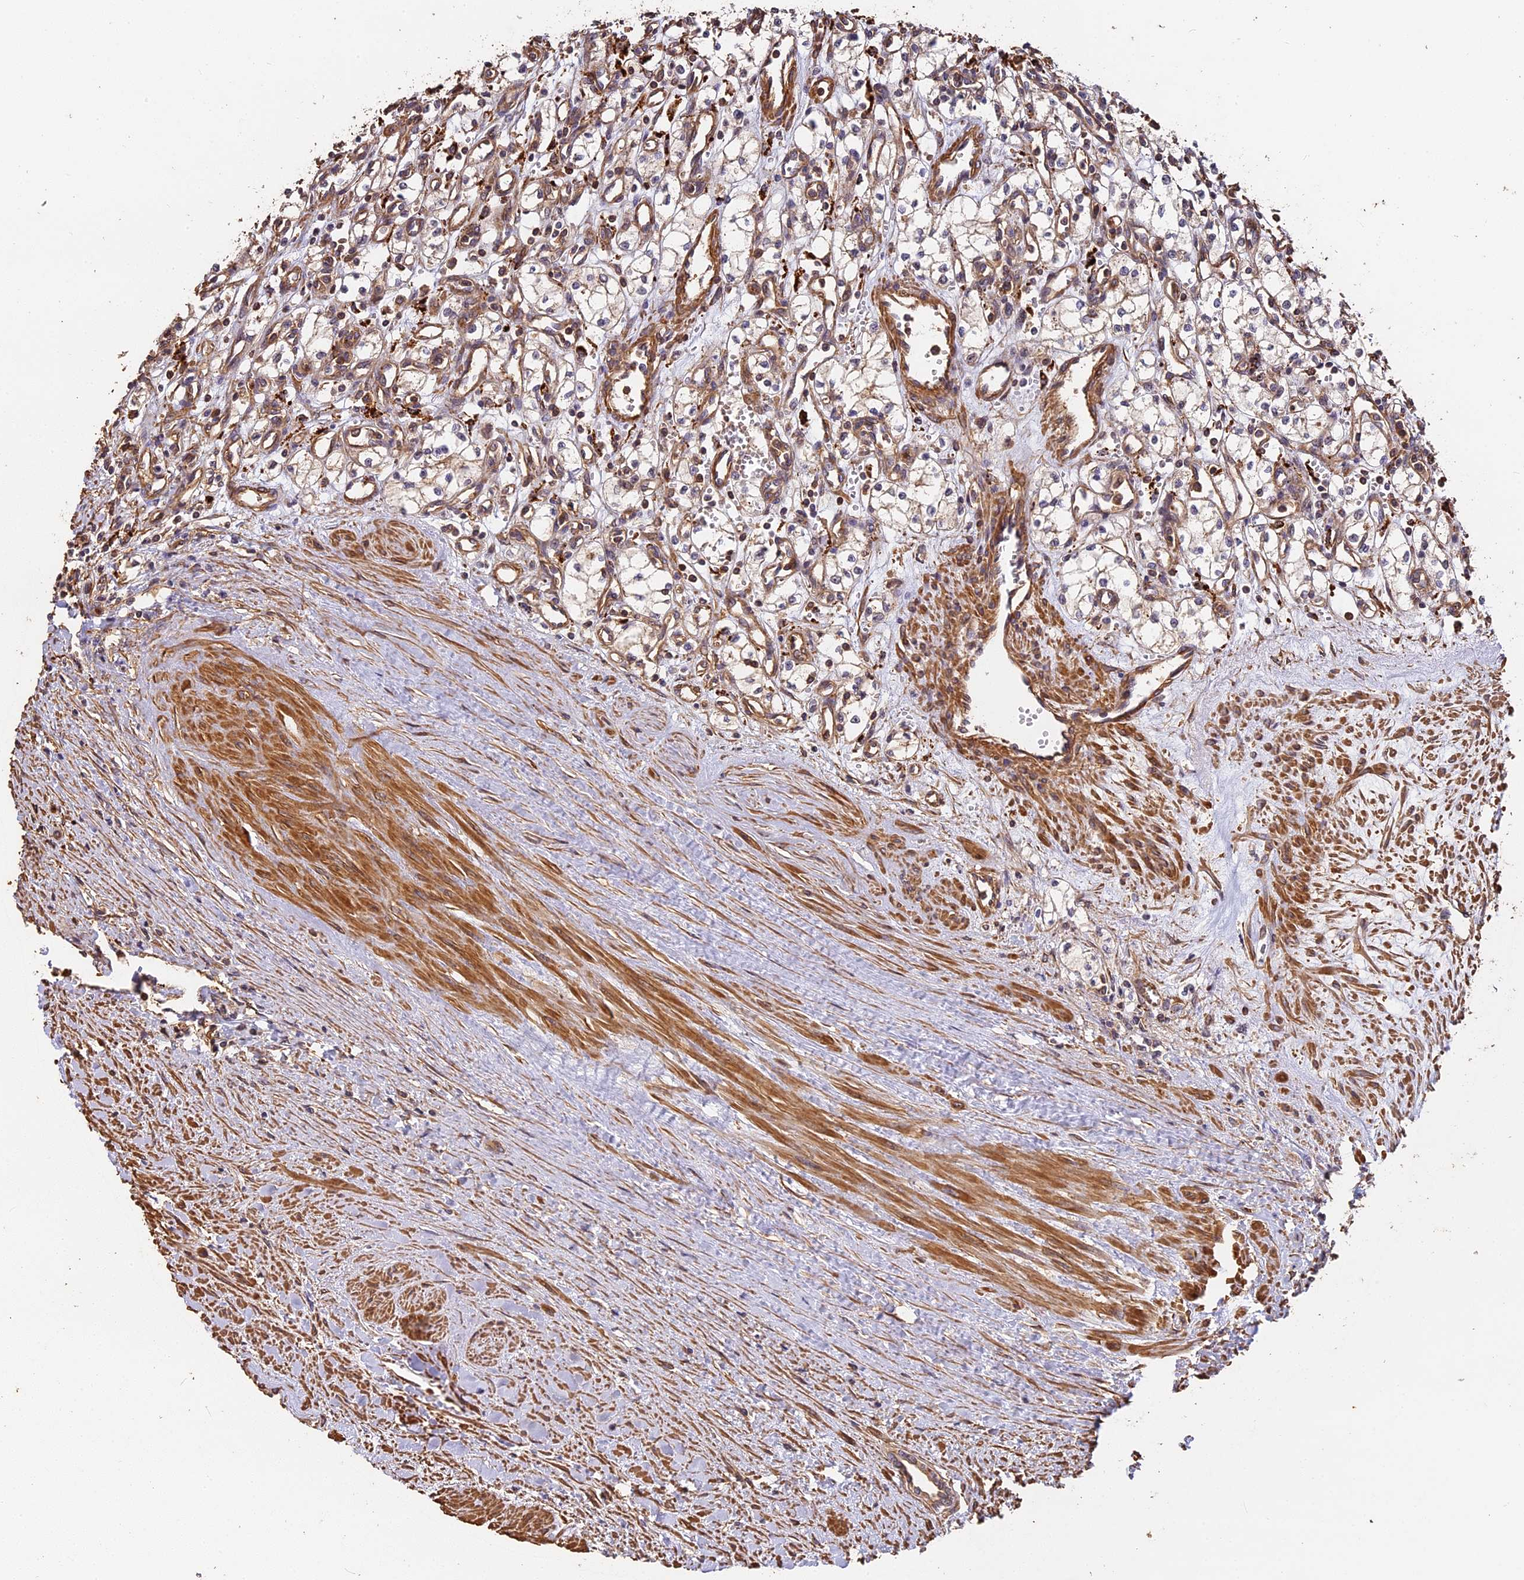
{"staining": {"intensity": "weak", "quantity": "25%-75%", "location": "cytoplasmic/membranous"}, "tissue": "renal cancer", "cell_type": "Tumor cells", "image_type": "cancer", "snomed": [{"axis": "morphology", "description": "Adenocarcinoma, NOS"}, {"axis": "topography", "description": "Kidney"}], "caption": "Renal cancer (adenocarcinoma) tissue exhibits weak cytoplasmic/membranous positivity in approximately 25%-75% of tumor cells, visualized by immunohistochemistry.", "gene": "MMP15", "patient": {"sex": "male", "age": 59}}